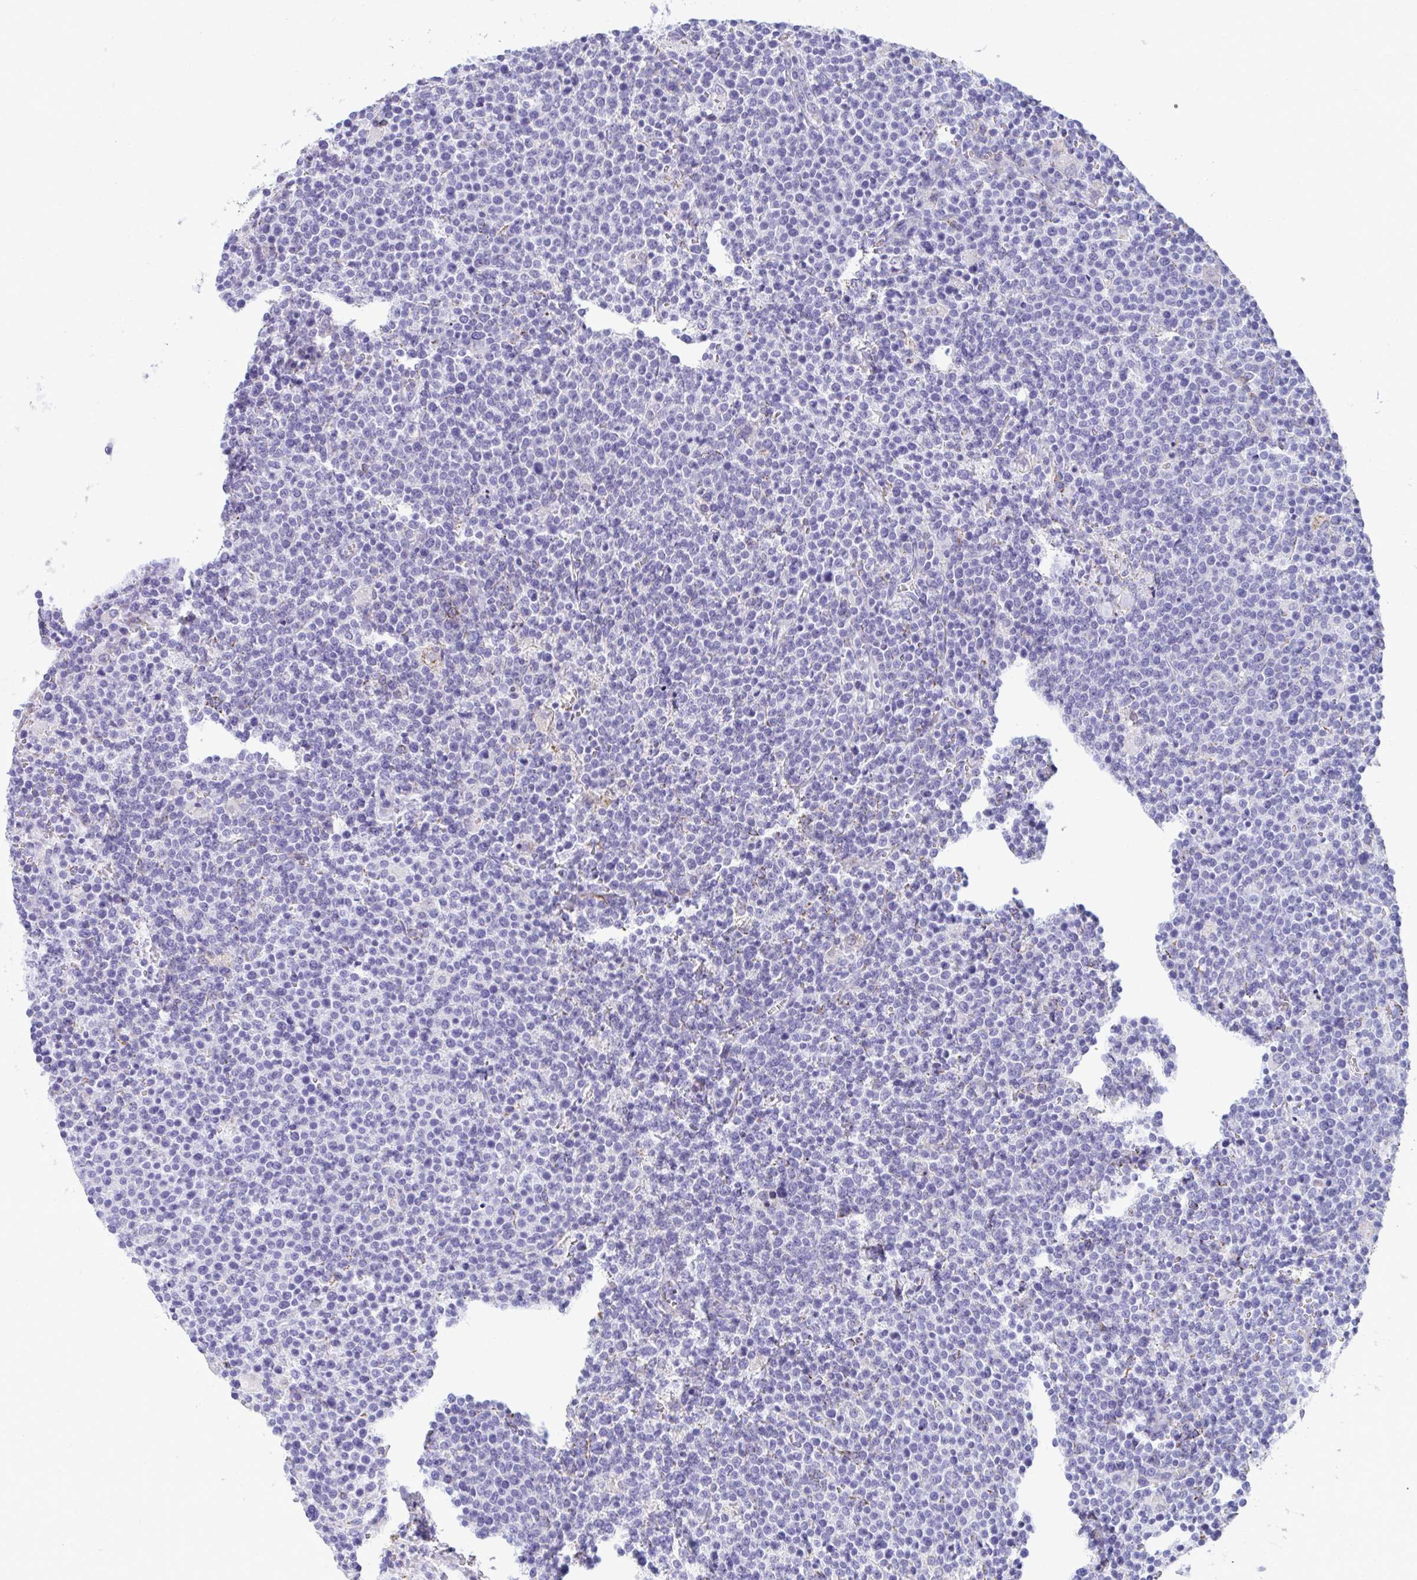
{"staining": {"intensity": "negative", "quantity": "none", "location": "none"}, "tissue": "lymphoma", "cell_type": "Tumor cells", "image_type": "cancer", "snomed": [{"axis": "morphology", "description": "Malignant lymphoma, non-Hodgkin's type, High grade"}, {"axis": "topography", "description": "Lymph node"}], "caption": "Protein analysis of lymphoma reveals no significant positivity in tumor cells.", "gene": "AIG1", "patient": {"sex": "male", "age": 61}}